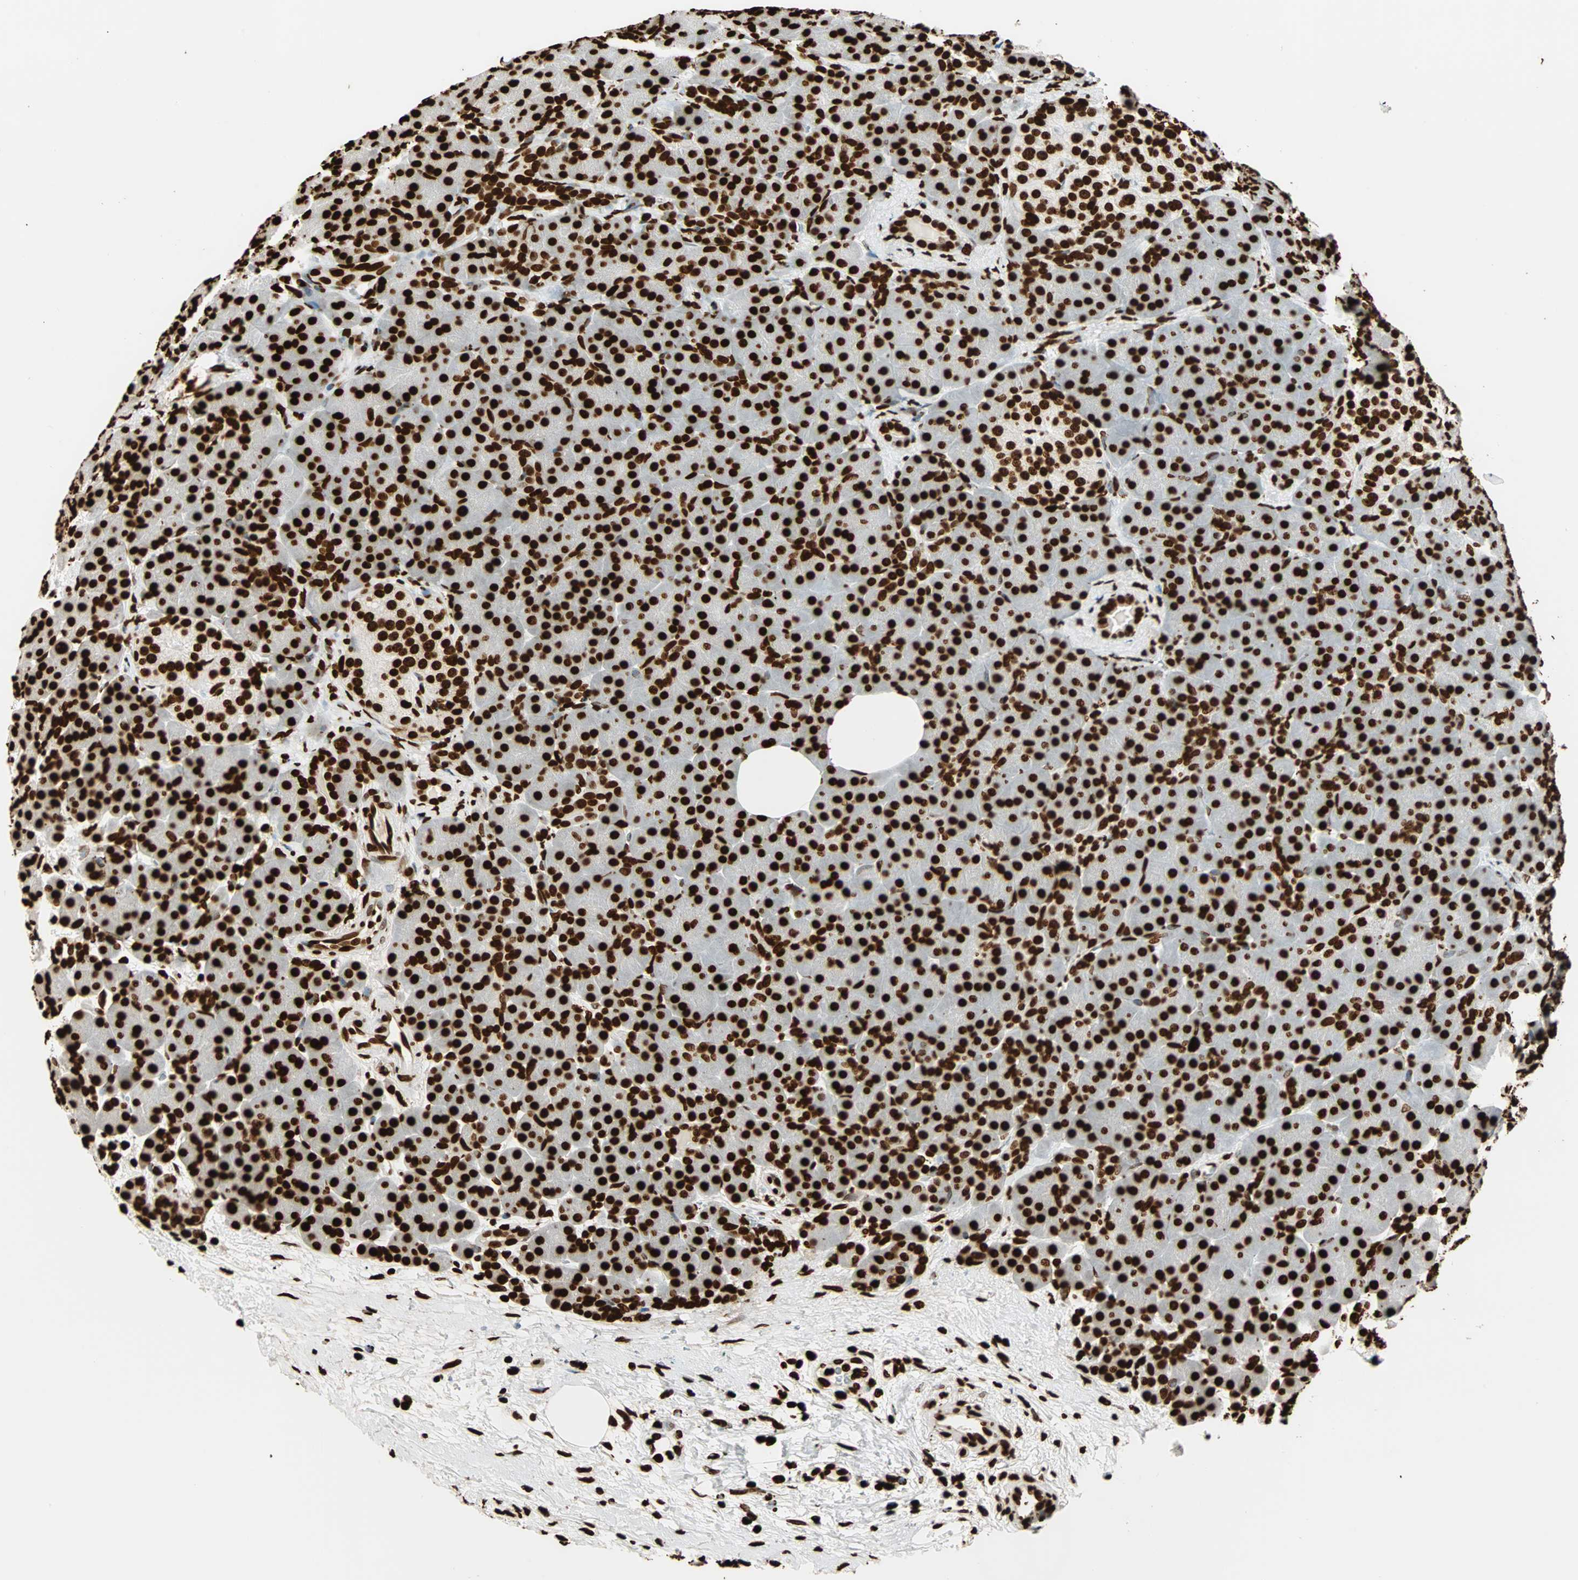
{"staining": {"intensity": "strong", "quantity": ">75%", "location": "nuclear"}, "tissue": "pancreas", "cell_type": "Exocrine glandular cells", "image_type": "normal", "snomed": [{"axis": "morphology", "description": "Normal tissue, NOS"}, {"axis": "topography", "description": "Pancreas"}], "caption": "Protein analysis of unremarkable pancreas exhibits strong nuclear staining in about >75% of exocrine glandular cells.", "gene": "GLI2", "patient": {"sex": "male", "age": 66}}